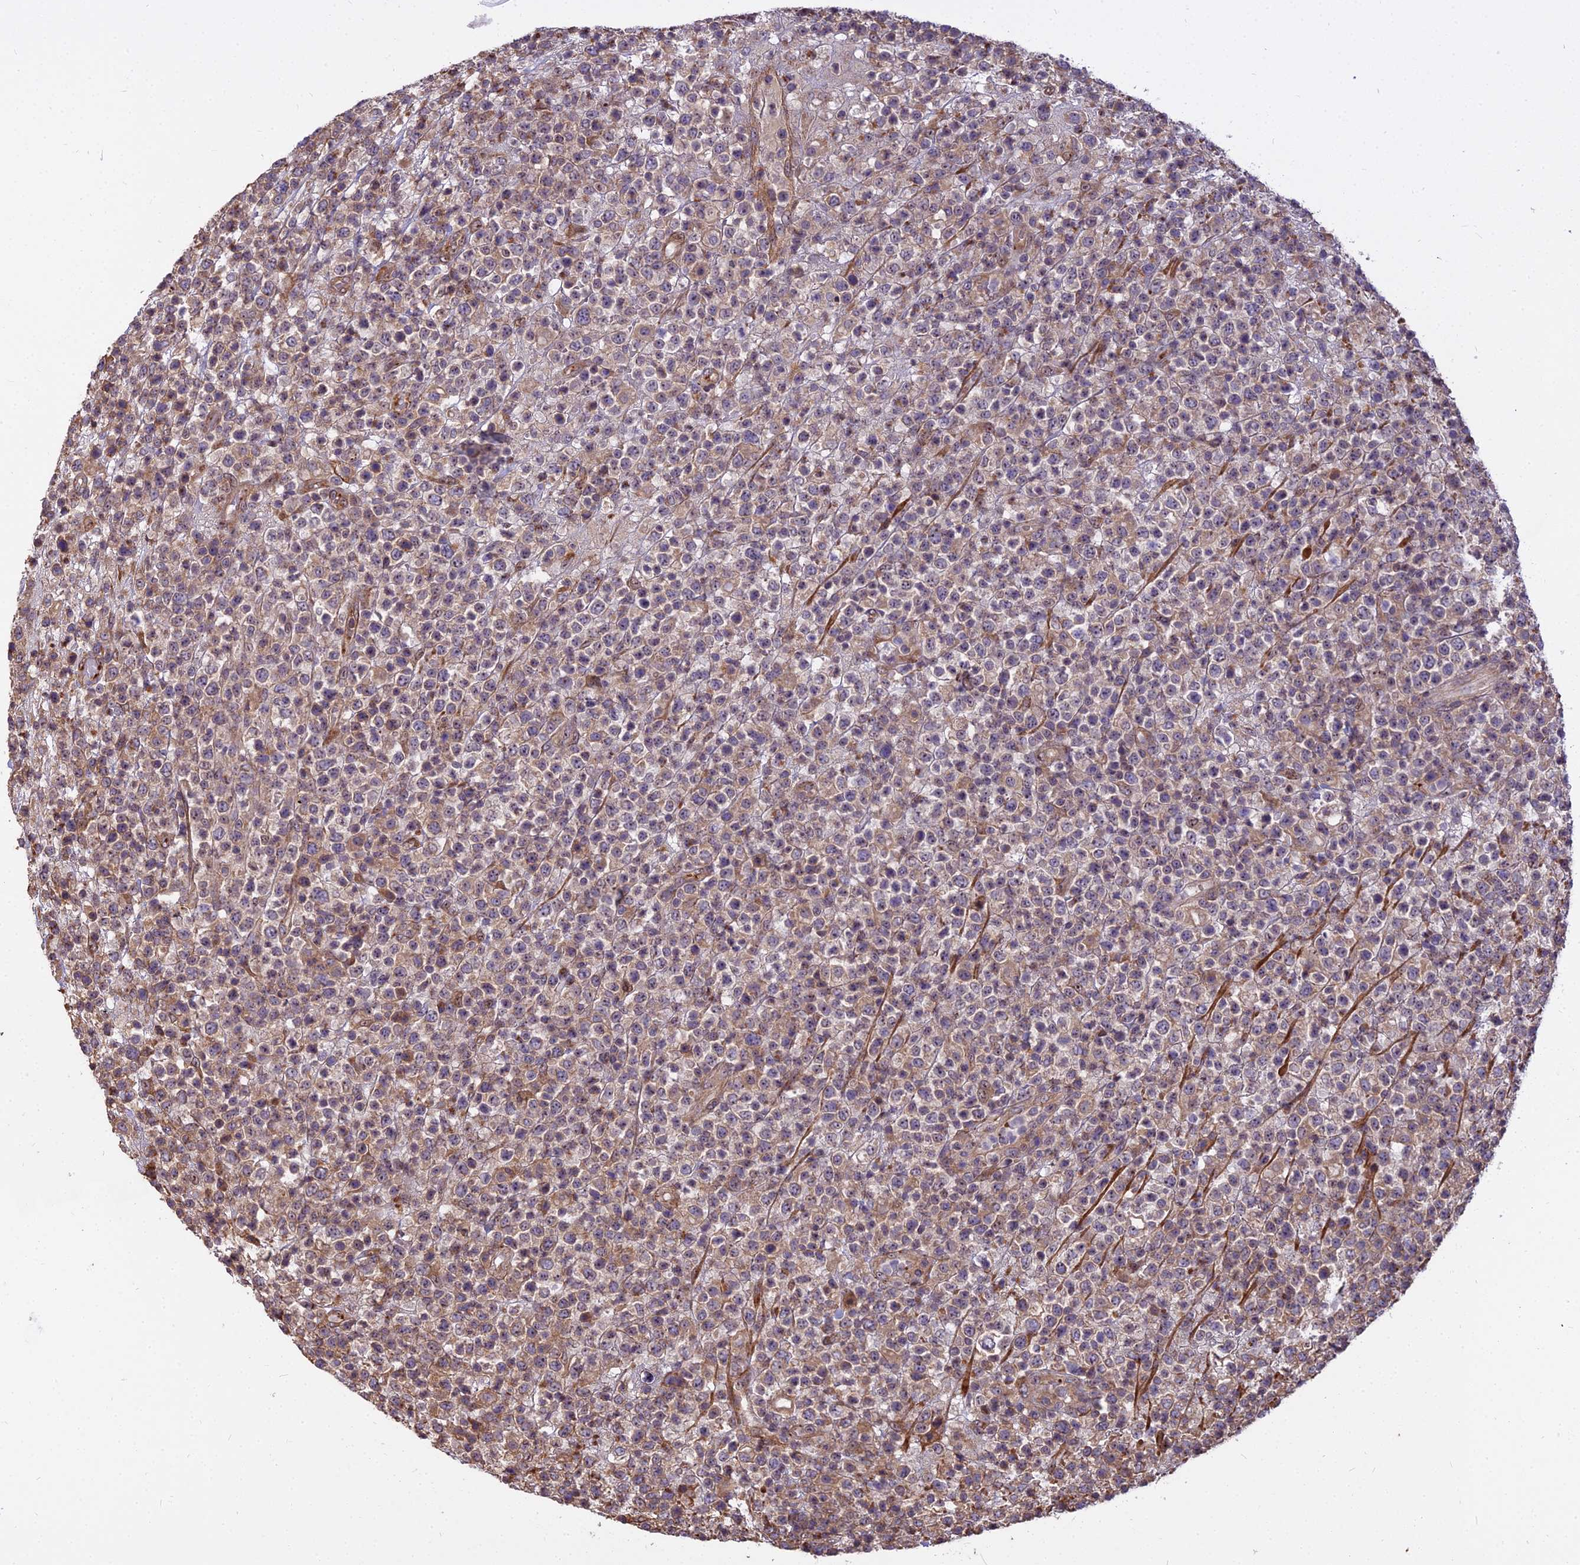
{"staining": {"intensity": "moderate", "quantity": "25%-75%", "location": "cytoplasmic/membranous"}, "tissue": "lymphoma", "cell_type": "Tumor cells", "image_type": "cancer", "snomed": [{"axis": "morphology", "description": "Malignant lymphoma, non-Hodgkin's type, High grade"}, {"axis": "topography", "description": "Colon"}], "caption": "DAB immunohistochemical staining of human malignant lymphoma, non-Hodgkin's type (high-grade) reveals moderate cytoplasmic/membranous protein expression in about 25%-75% of tumor cells.", "gene": "TCEA3", "patient": {"sex": "female", "age": 53}}